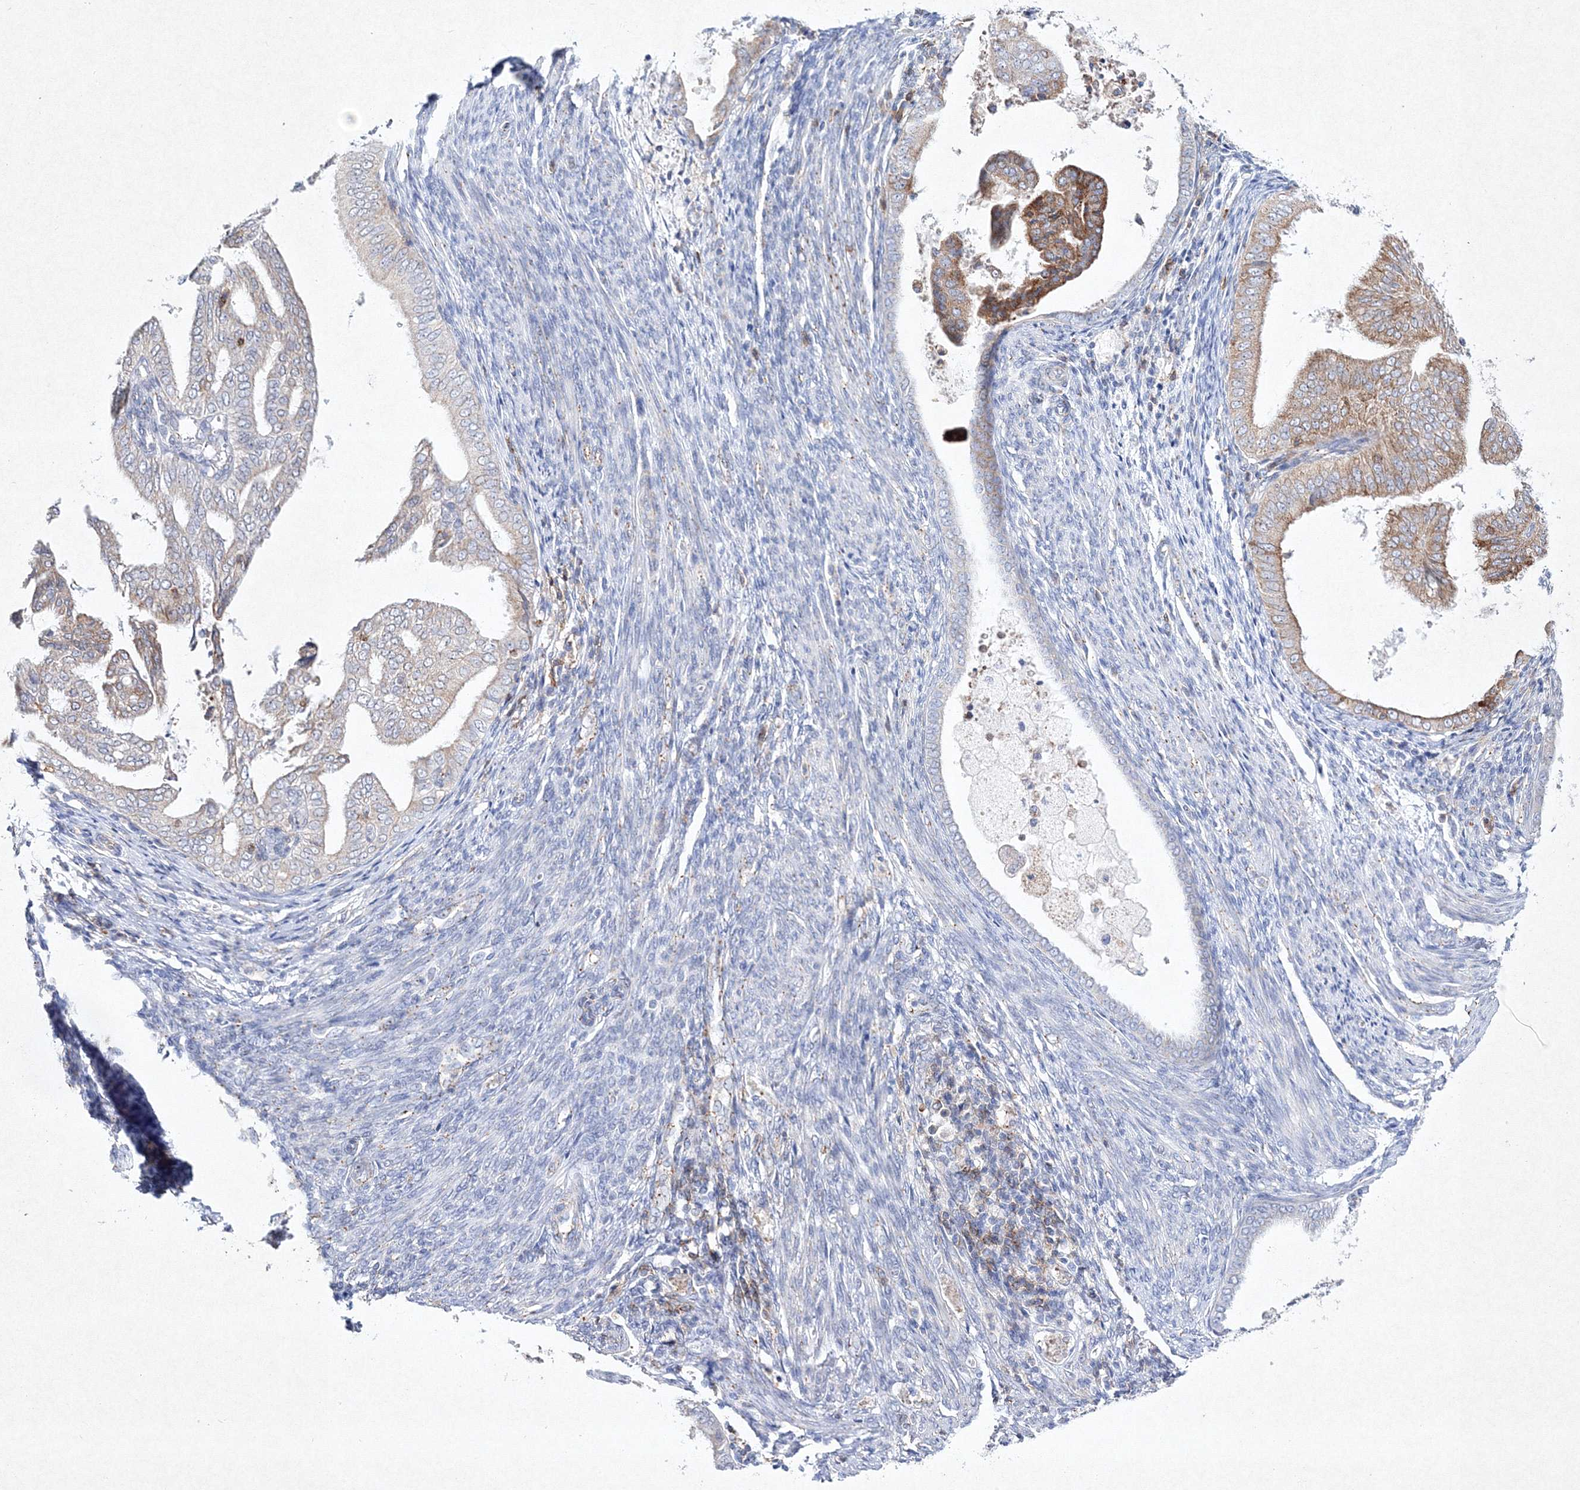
{"staining": {"intensity": "moderate", "quantity": "<25%", "location": "cytoplasmic/membranous"}, "tissue": "endometrial cancer", "cell_type": "Tumor cells", "image_type": "cancer", "snomed": [{"axis": "morphology", "description": "Adenocarcinoma, NOS"}, {"axis": "topography", "description": "Endometrium"}], "caption": "Tumor cells show moderate cytoplasmic/membranous staining in approximately <25% of cells in endometrial cancer (adenocarcinoma). (IHC, brightfield microscopy, high magnification).", "gene": "HCST", "patient": {"sex": "female", "age": 58}}